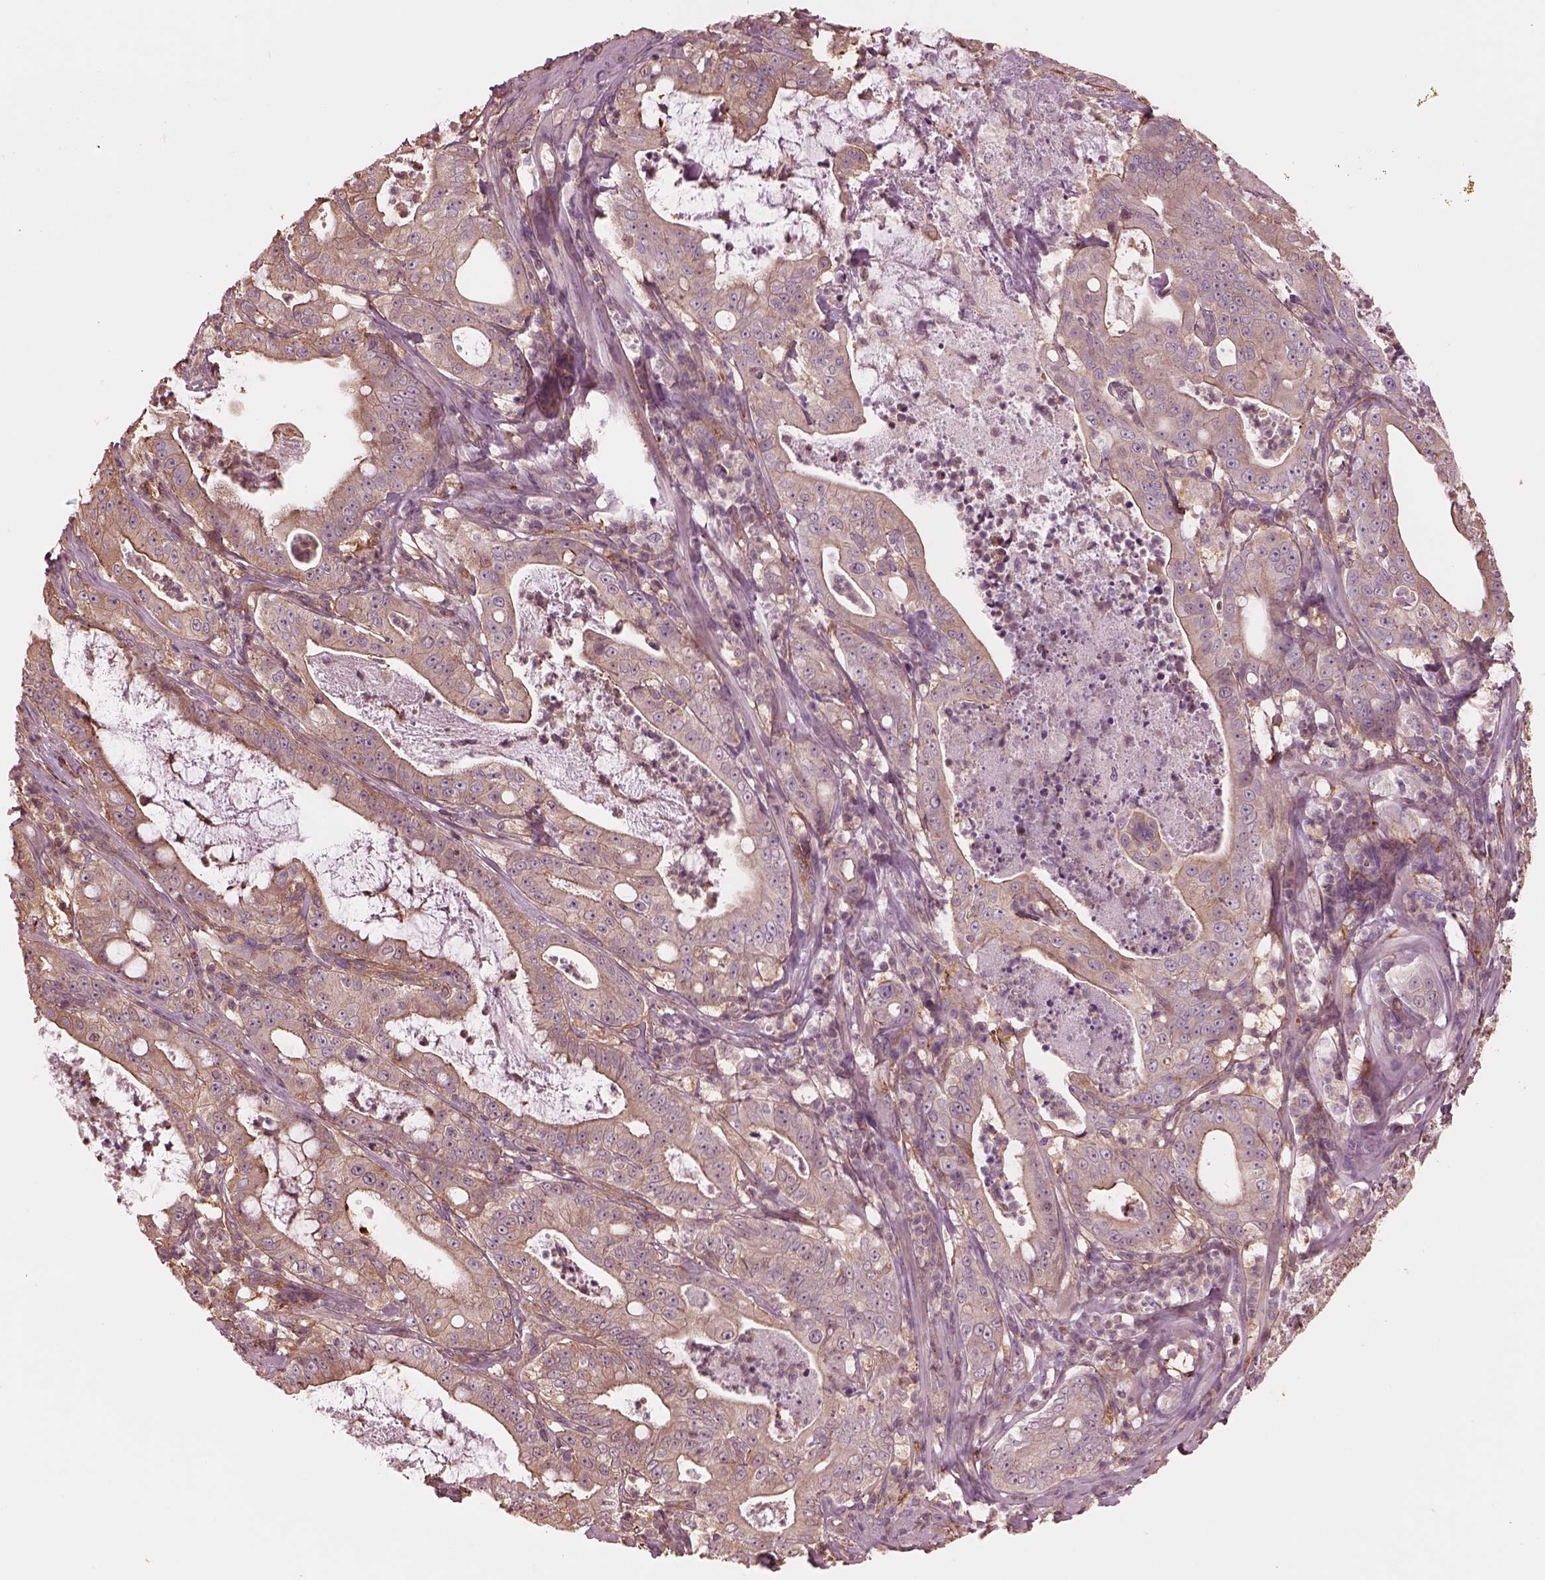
{"staining": {"intensity": "moderate", "quantity": "<25%", "location": "cytoplasmic/membranous"}, "tissue": "pancreatic cancer", "cell_type": "Tumor cells", "image_type": "cancer", "snomed": [{"axis": "morphology", "description": "Adenocarcinoma, NOS"}, {"axis": "topography", "description": "Pancreas"}], "caption": "Immunohistochemistry (DAB (3,3'-diaminobenzidine)) staining of human adenocarcinoma (pancreatic) shows moderate cytoplasmic/membranous protein positivity in about <25% of tumor cells.", "gene": "STK33", "patient": {"sex": "male", "age": 71}}